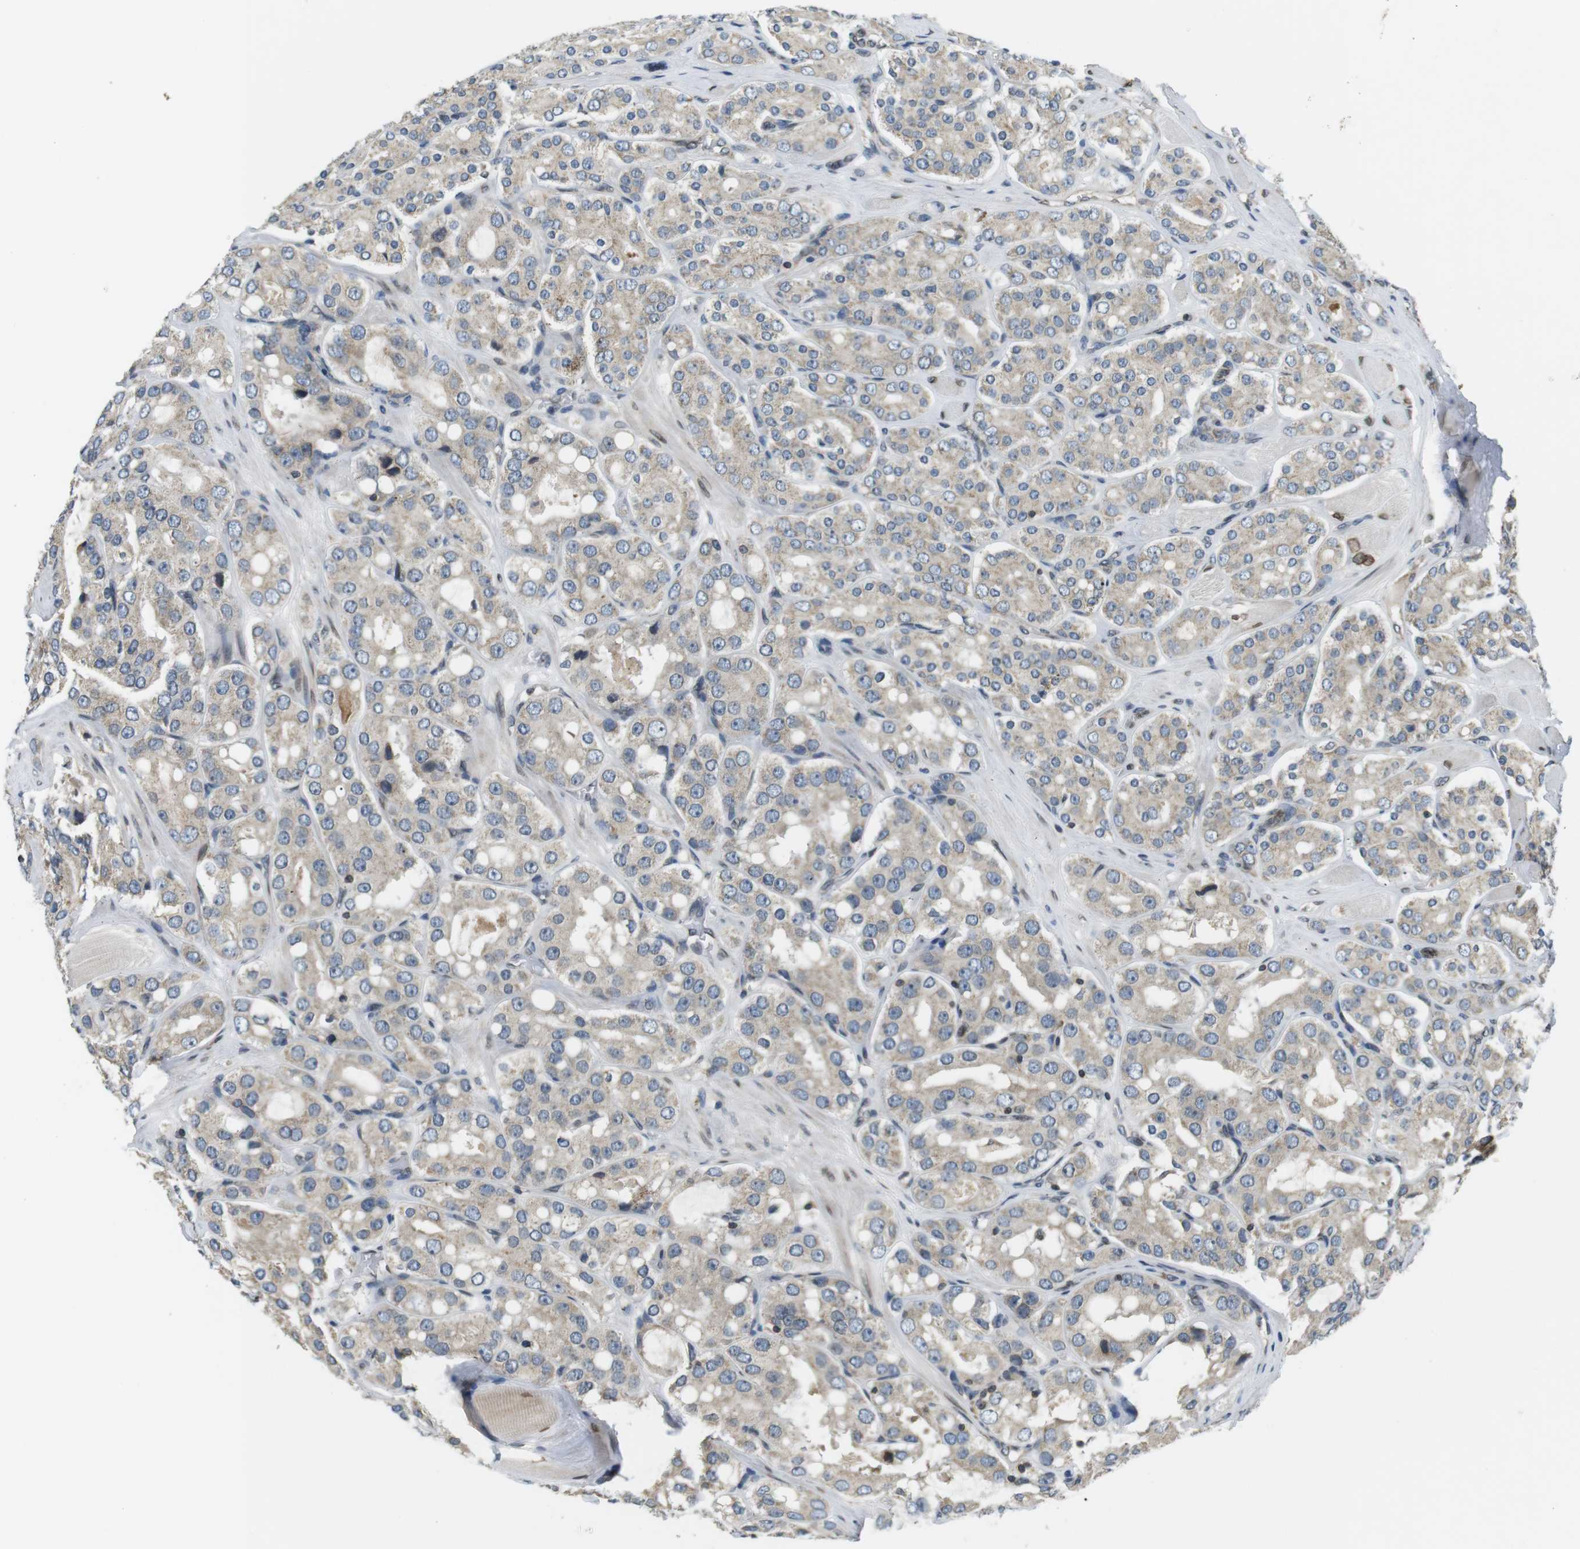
{"staining": {"intensity": "negative", "quantity": "none", "location": "none"}, "tissue": "prostate cancer", "cell_type": "Tumor cells", "image_type": "cancer", "snomed": [{"axis": "morphology", "description": "Adenocarcinoma, High grade"}, {"axis": "topography", "description": "Prostate"}], "caption": "Protein analysis of prostate high-grade adenocarcinoma exhibits no significant positivity in tumor cells.", "gene": "TMX4", "patient": {"sex": "male", "age": 65}}